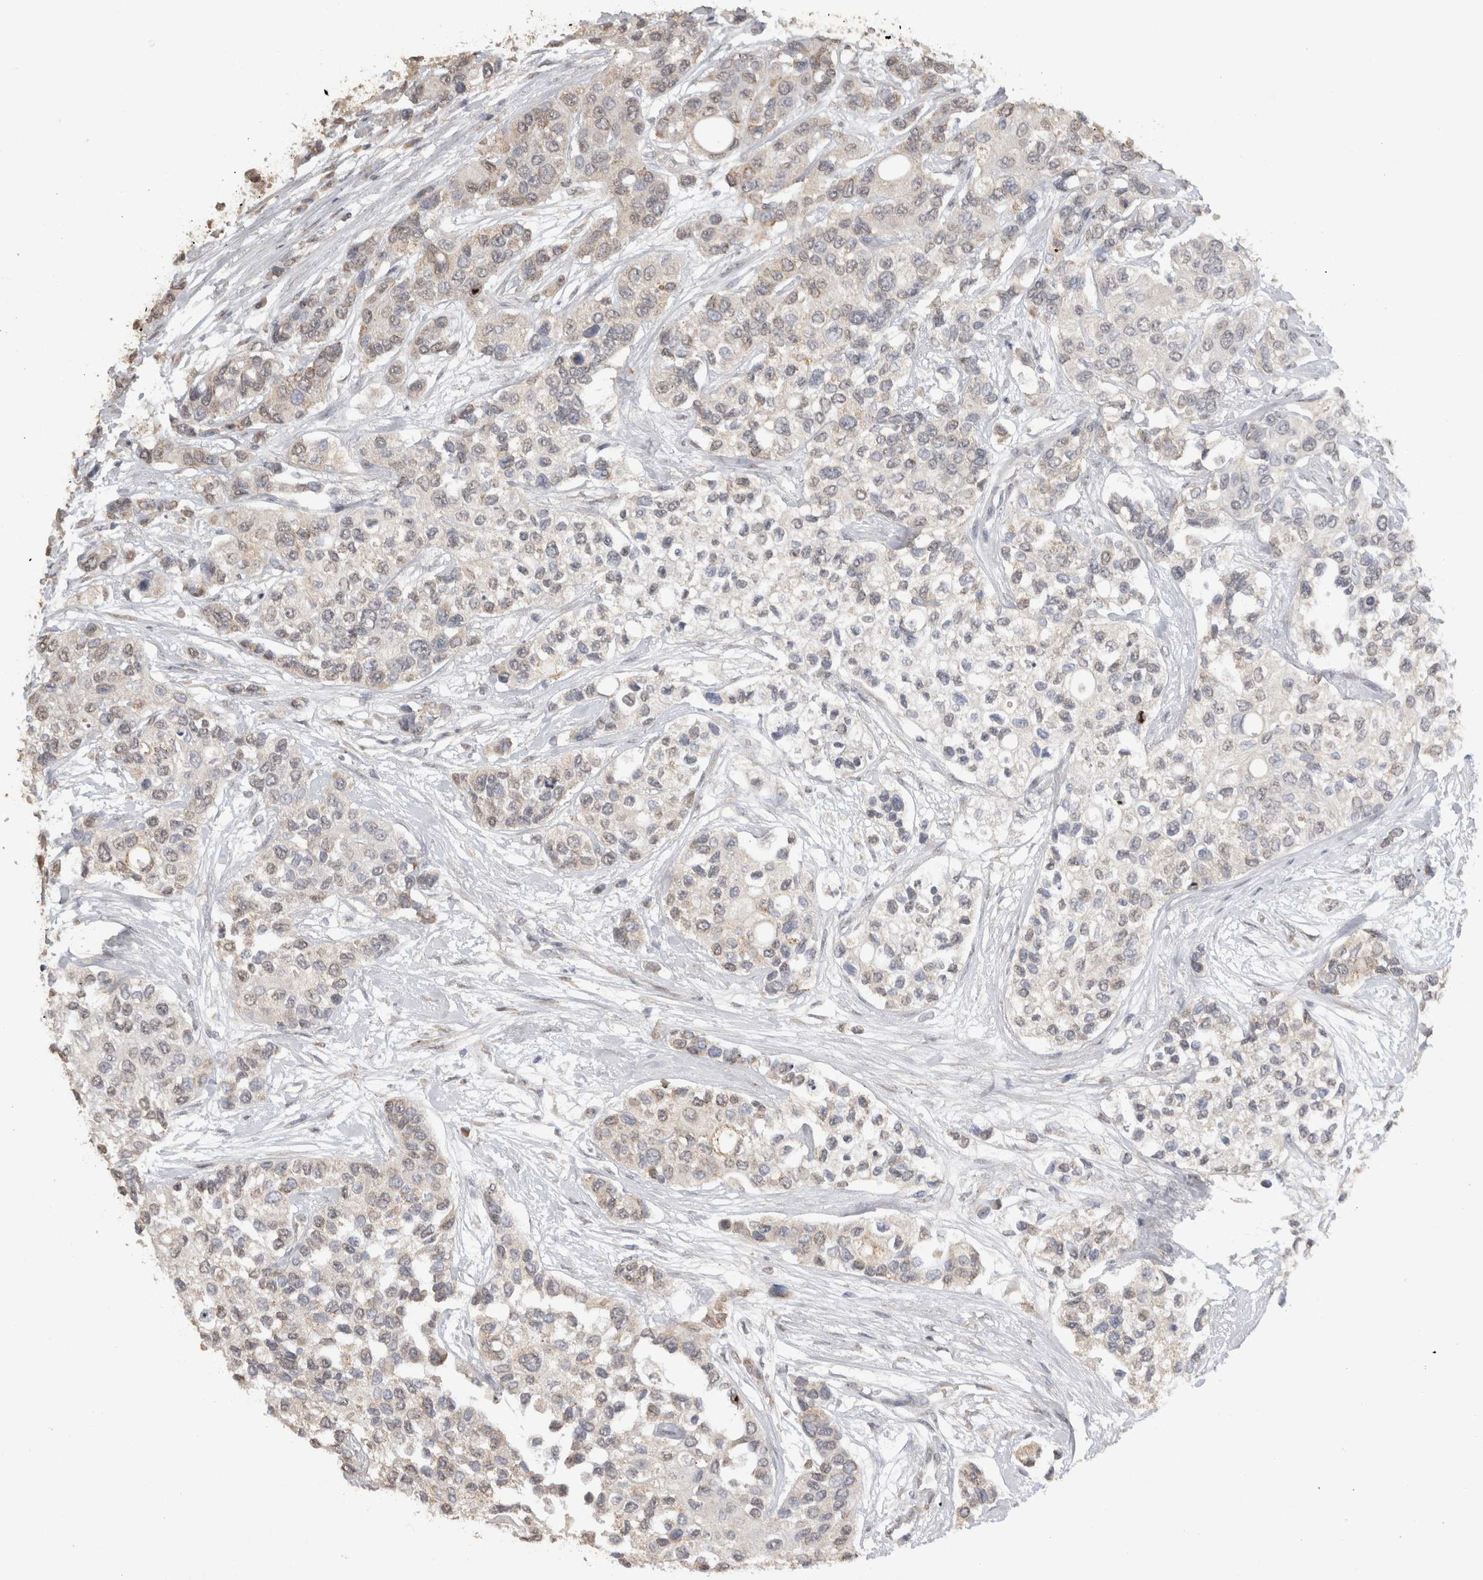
{"staining": {"intensity": "weak", "quantity": "<25%", "location": "nuclear"}, "tissue": "urothelial cancer", "cell_type": "Tumor cells", "image_type": "cancer", "snomed": [{"axis": "morphology", "description": "Urothelial carcinoma, High grade"}, {"axis": "topography", "description": "Urinary bladder"}], "caption": "Immunohistochemistry (IHC) of urothelial cancer reveals no staining in tumor cells.", "gene": "NAALADL2", "patient": {"sex": "female", "age": 56}}